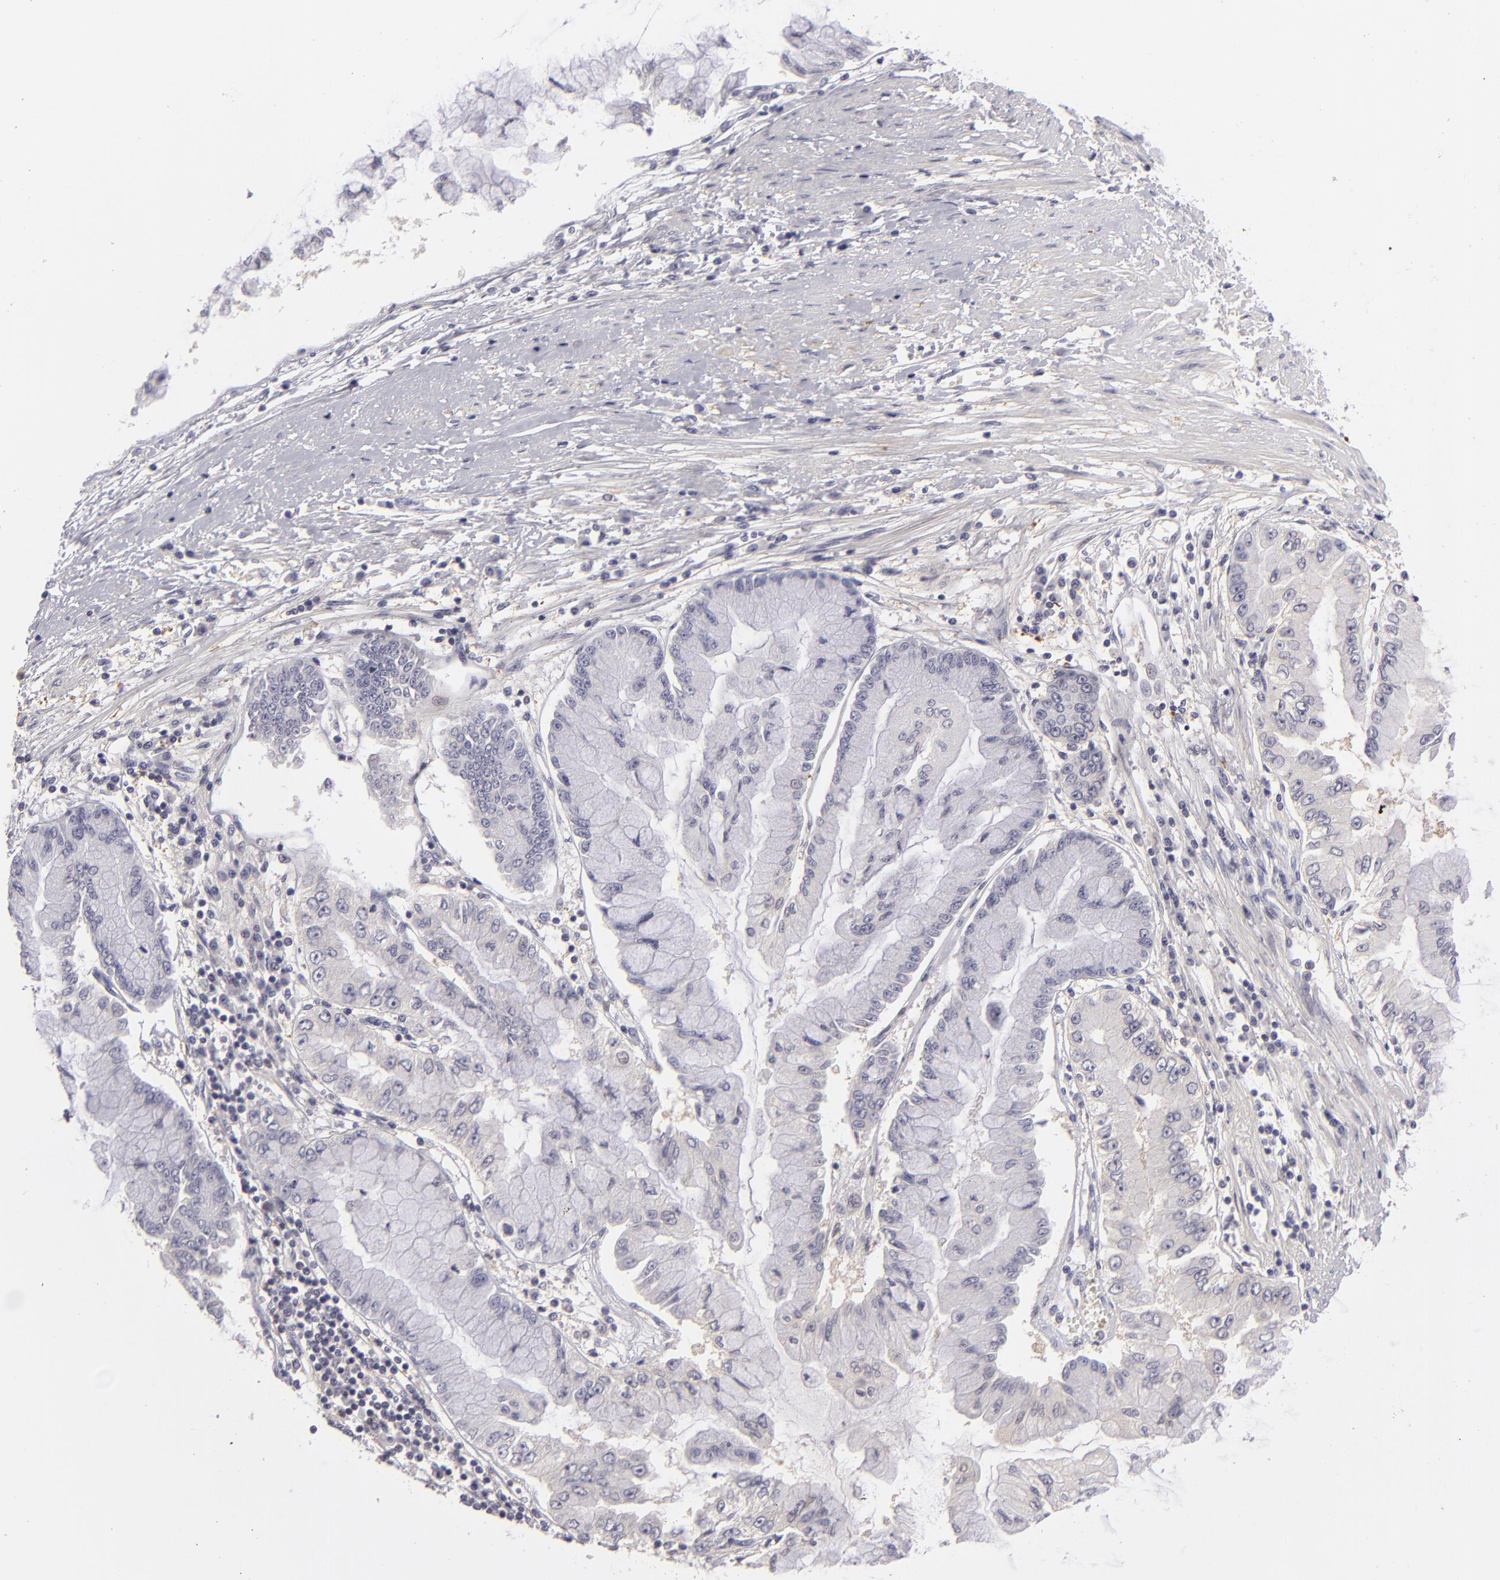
{"staining": {"intensity": "weak", "quantity": "25%-75%", "location": "cytoplasmic/membranous"}, "tissue": "liver cancer", "cell_type": "Tumor cells", "image_type": "cancer", "snomed": [{"axis": "morphology", "description": "Cholangiocarcinoma"}, {"axis": "topography", "description": "Liver"}], "caption": "Immunohistochemical staining of human liver cholangiocarcinoma demonstrates low levels of weak cytoplasmic/membranous protein positivity in about 25%-75% of tumor cells. (IHC, brightfield microscopy, high magnification).", "gene": "MMP10", "patient": {"sex": "female", "age": 79}}